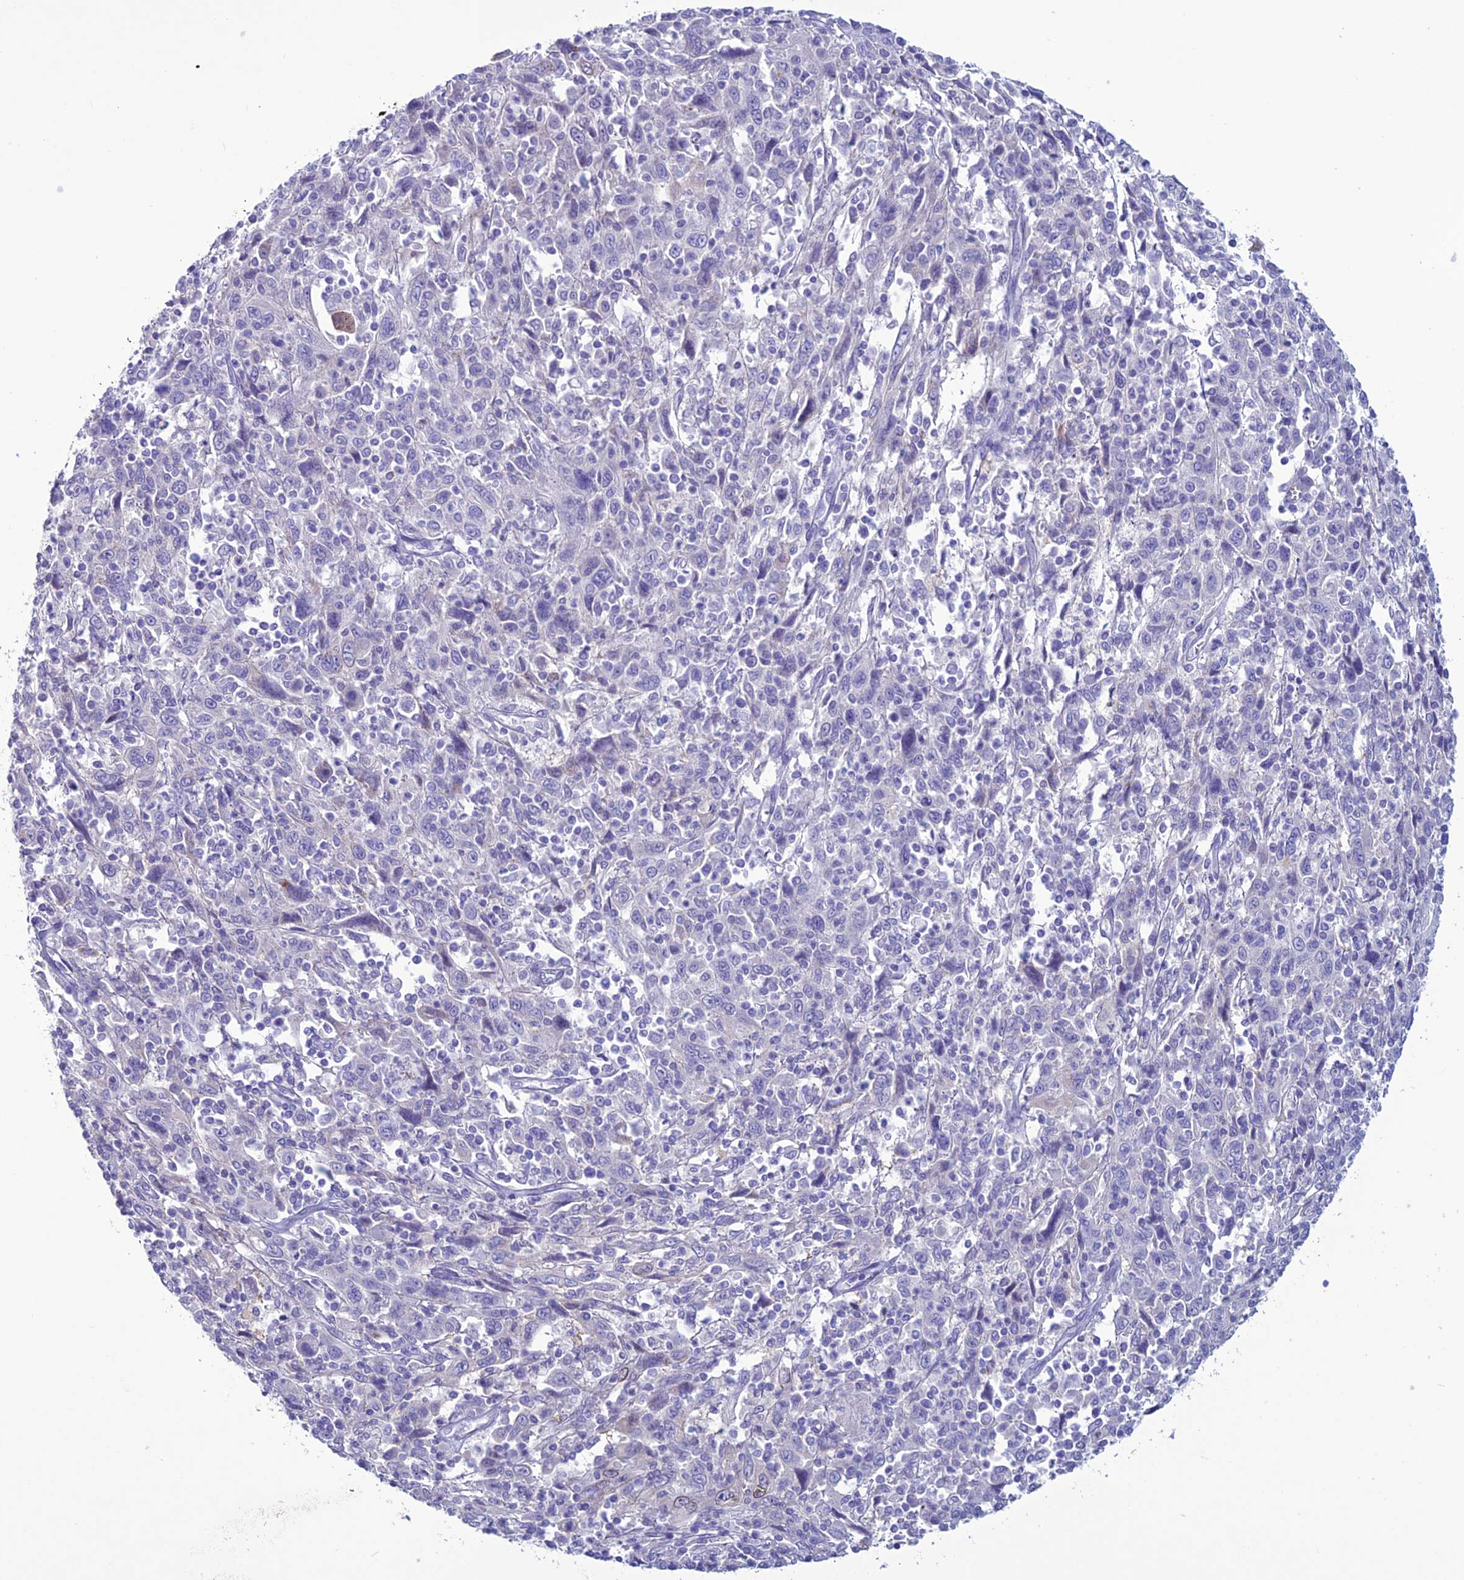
{"staining": {"intensity": "negative", "quantity": "none", "location": "none"}, "tissue": "cervical cancer", "cell_type": "Tumor cells", "image_type": "cancer", "snomed": [{"axis": "morphology", "description": "Squamous cell carcinoma, NOS"}, {"axis": "topography", "description": "Cervix"}], "caption": "Immunohistochemistry of cervical cancer (squamous cell carcinoma) exhibits no expression in tumor cells.", "gene": "CLEC2L", "patient": {"sex": "female", "age": 46}}